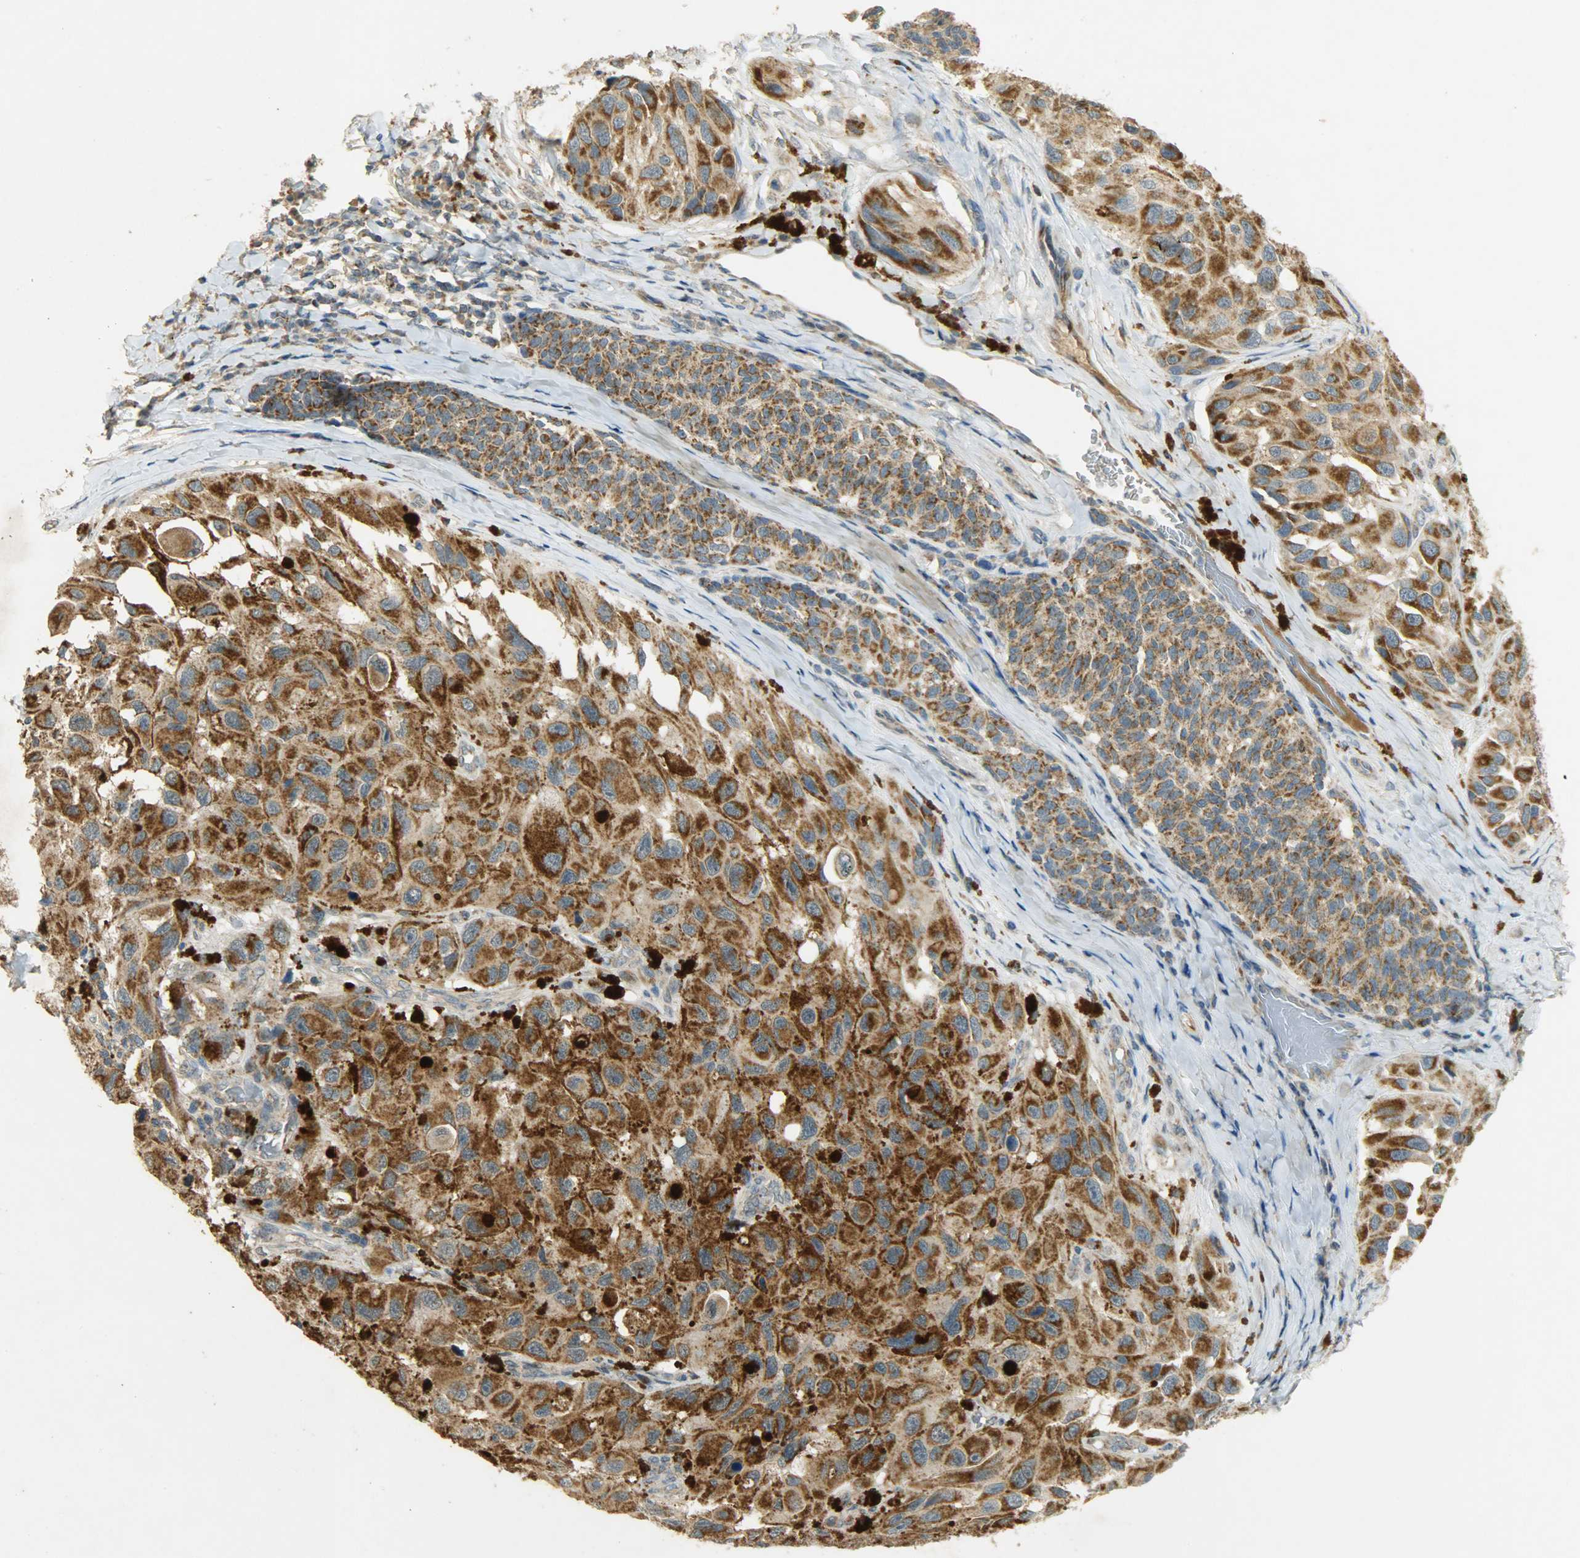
{"staining": {"intensity": "strong", "quantity": ">75%", "location": "cytoplasmic/membranous"}, "tissue": "melanoma", "cell_type": "Tumor cells", "image_type": "cancer", "snomed": [{"axis": "morphology", "description": "Malignant melanoma, NOS"}, {"axis": "topography", "description": "Skin"}], "caption": "Immunohistochemistry (IHC) micrograph of malignant melanoma stained for a protein (brown), which displays high levels of strong cytoplasmic/membranous positivity in approximately >75% of tumor cells.", "gene": "HDHD5", "patient": {"sex": "female", "age": 73}}